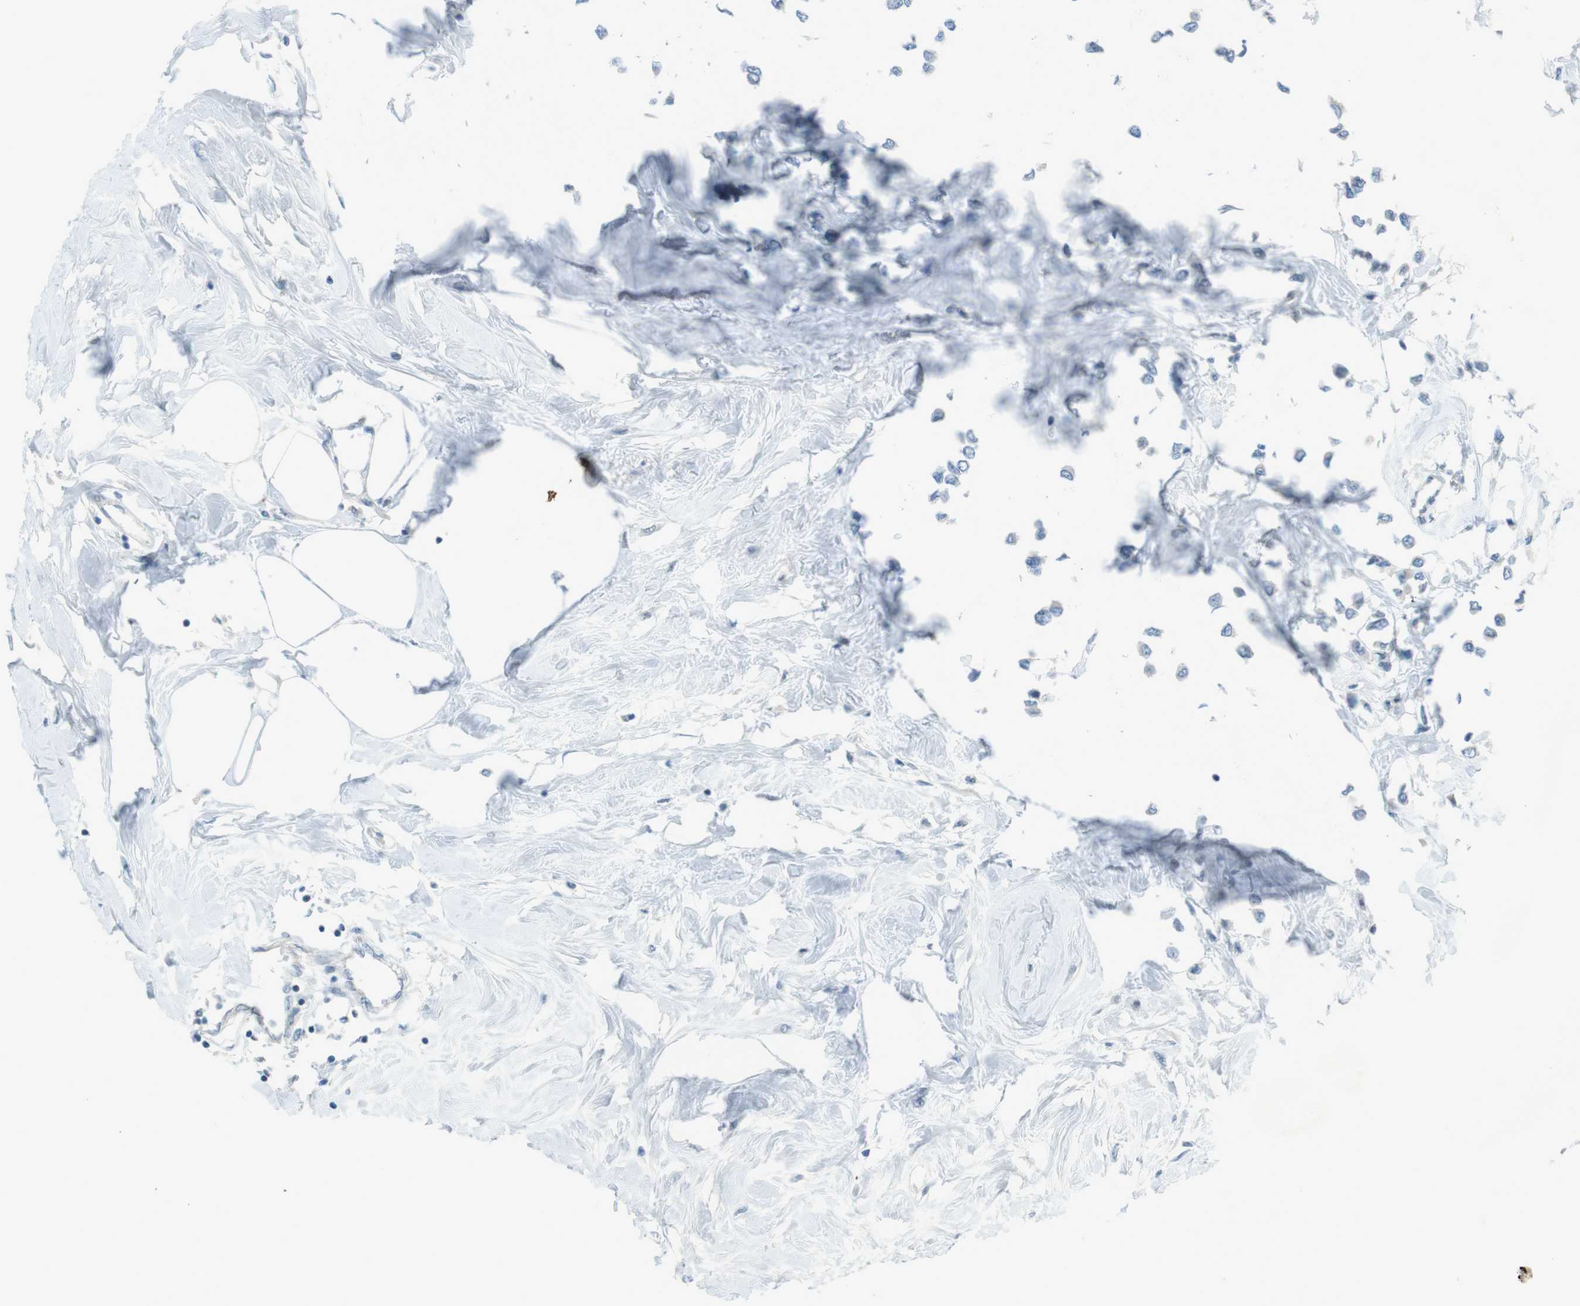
{"staining": {"intensity": "negative", "quantity": "none", "location": "none"}, "tissue": "breast cancer", "cell_type": "Tumor cells", "image_type": "cancer", "snomed": [{"axis": "morphology", "description": "Lobular carcinoma"}, {"axis": "topography", "description": "Breast"}], "caption": "This photomicrograph is of lobular carcinoma (breast) stained with immunohistochemistry to label a protein in brown with the nuclei are counter-stained blue. There is no positivity in tumor cells.", "gene": "ZDHHC20", "patient": {"sex": "female", "age": 51}}